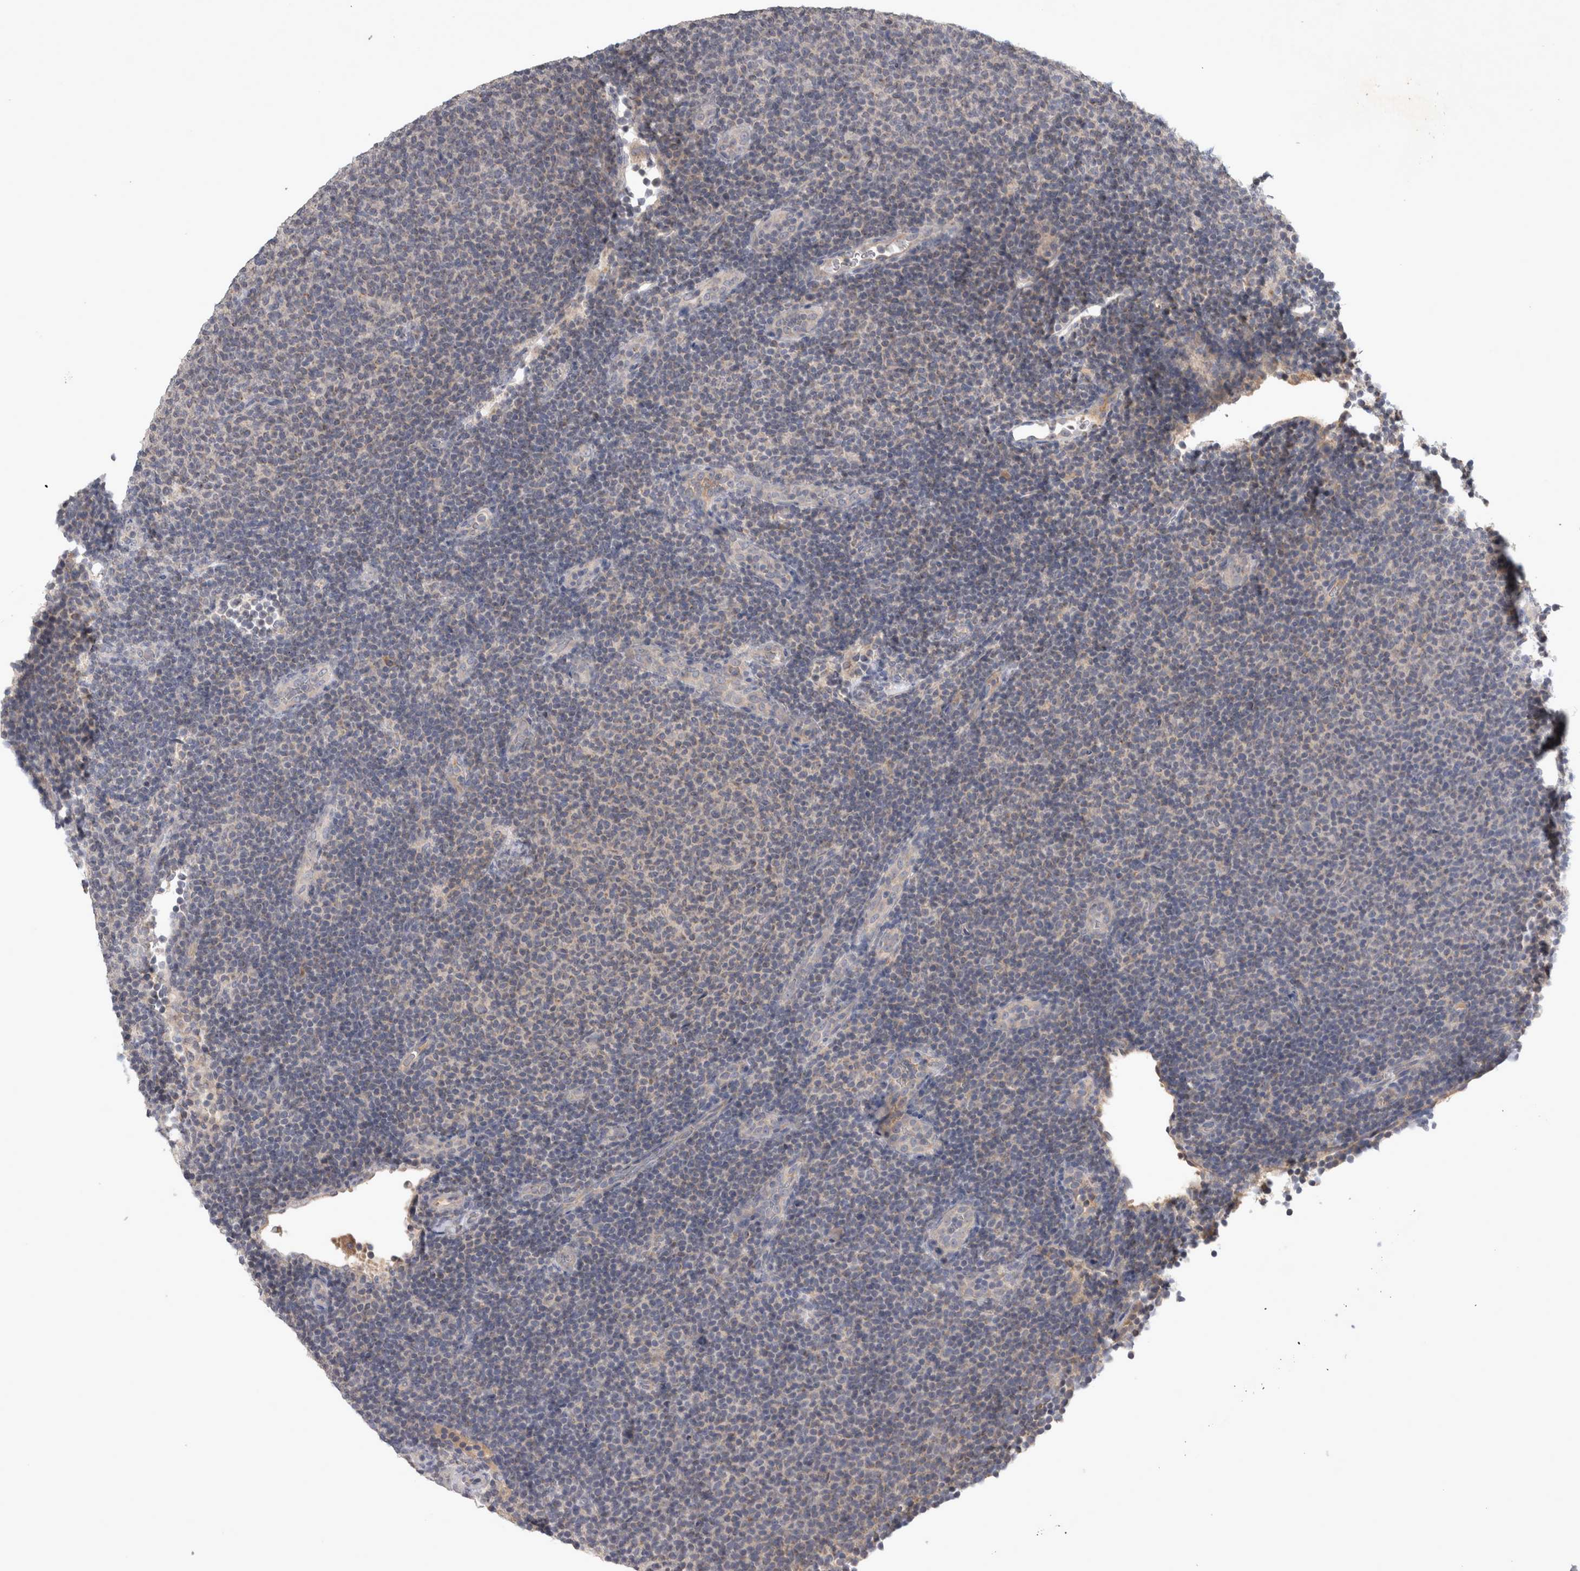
{"staining": {"intensity": "negative", "quantity": "none", "location": "none"}, "tissue": "lymphoma", "cell_type": "Tumor cells", "image_type": "cancer", "snomed": [{"axis": "morphology", "description": "Malignant lymphoma, non-Hodgkin's type, Low grade"}, {"axis": "topography", "description": "Lymph node"}], "caption": "High magnification brightfield microscopy of low-grade malignant lymphoma, non-Hodgkin's type stained with DAB (brown) and counterstained with hematoxylin (blue): tumor cells show no significant expression.", "gene": "SLC22A11", "patient": {"sex": "male", "age": 66}}